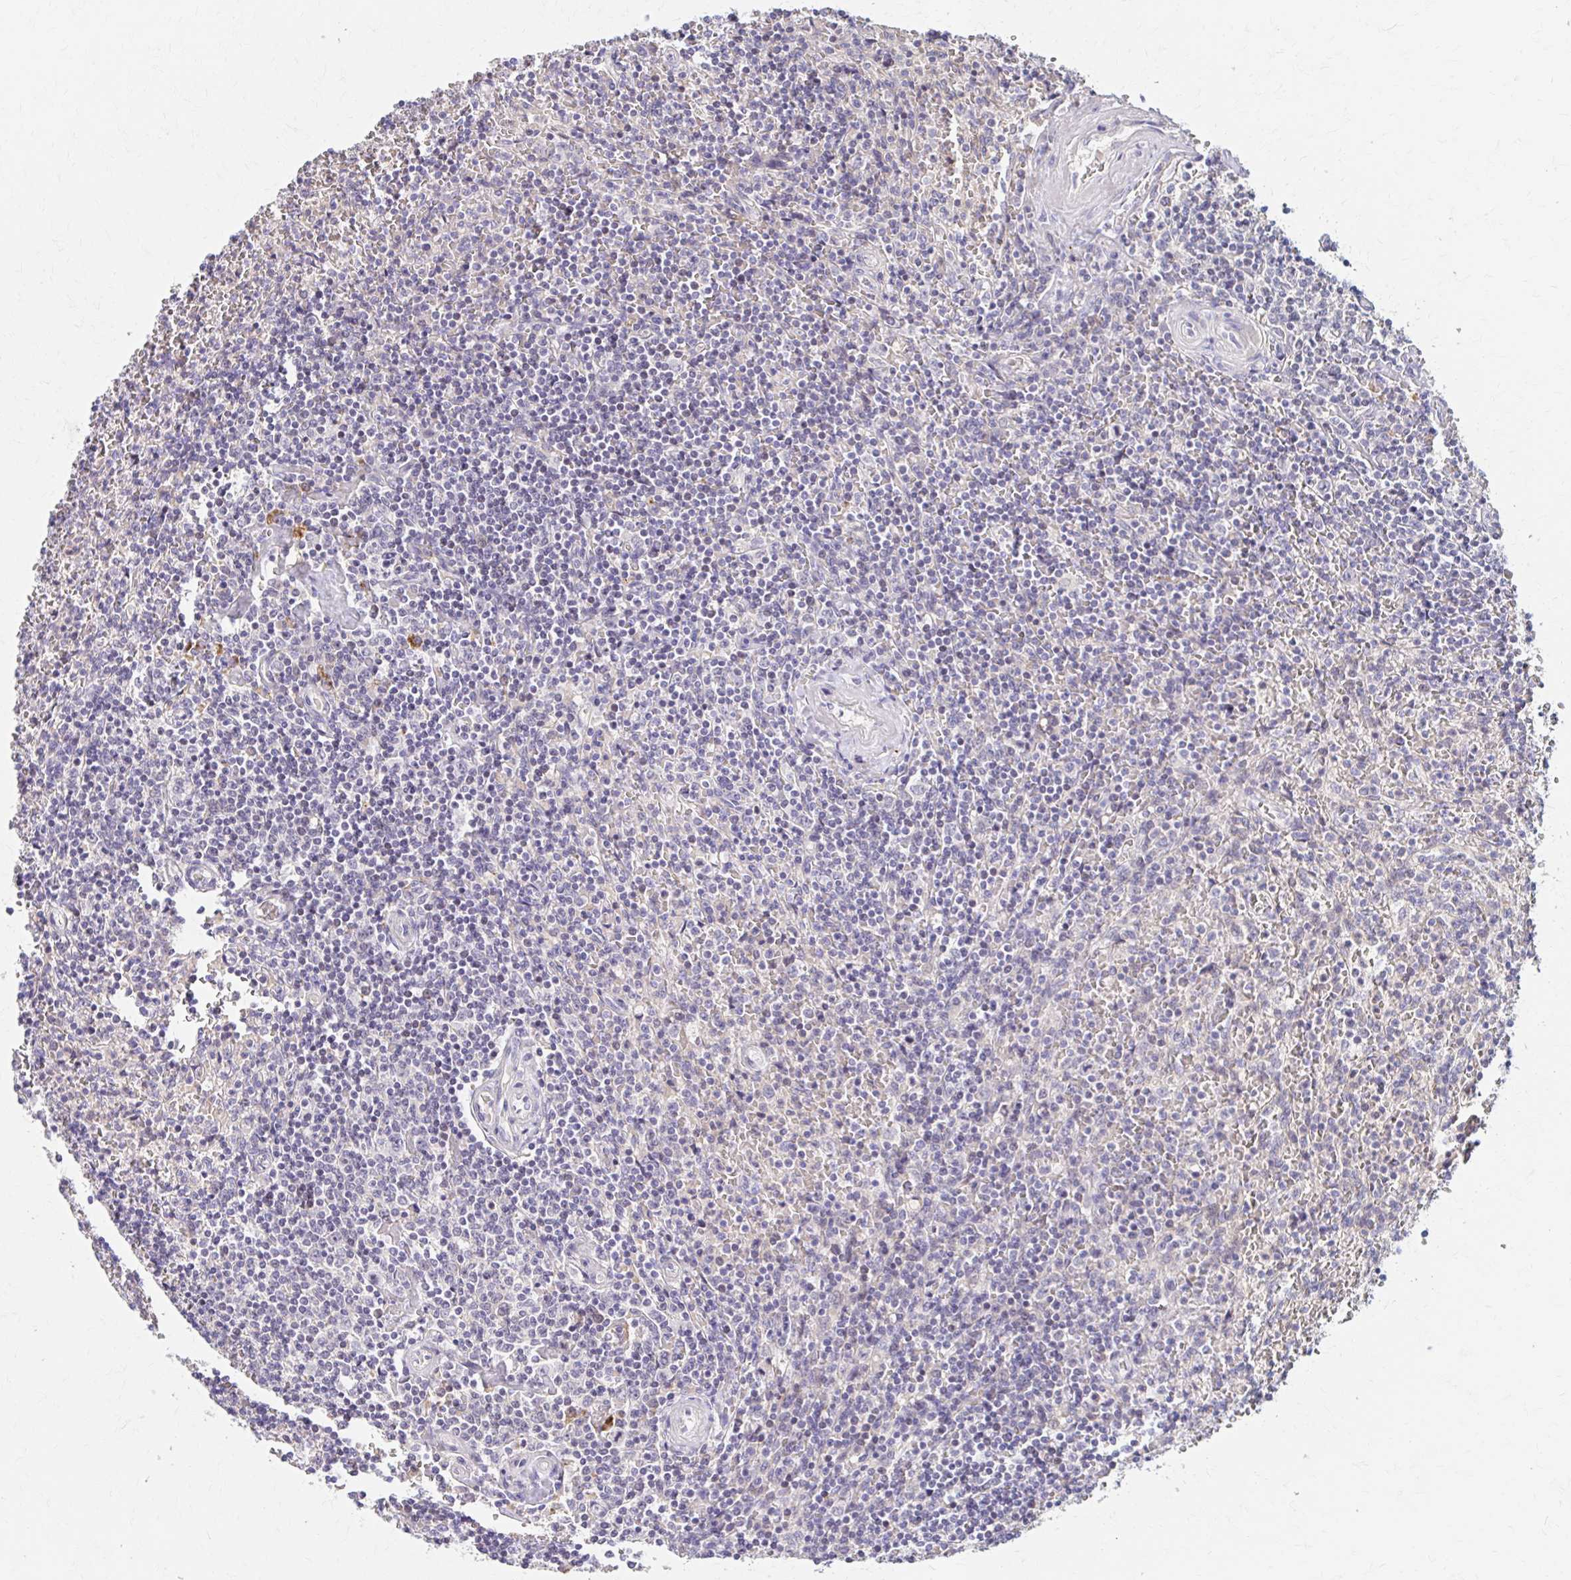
{"staining": {"intensity": "negative", "quantity": "none", "location": "none"}, "tissue": "lymphoma", "cell_type": "Tumor cells", "image_type": "cancer", "snomed": [{"axis": "morphology", "description": "Malignant lymphoma, non-Hodgkin's type, Low grade"}, {"axis": "topography", "description": "Spleen"}], "caption": "Immunohistochemistry (IHC) photomicrograph of neoplastic tissue: human lymphoma stained with DAB reveals no significant protein expression in tumor cells. The staining was performed using DAB (3,3'-diaminobenzidine) to visualize the protein expression in brown, while the nuclei were stained in blue with hematoxylin (Magnification: 20x).", "gene": "HMGCS2", "patient": {"sex": "female", "age": 64}}